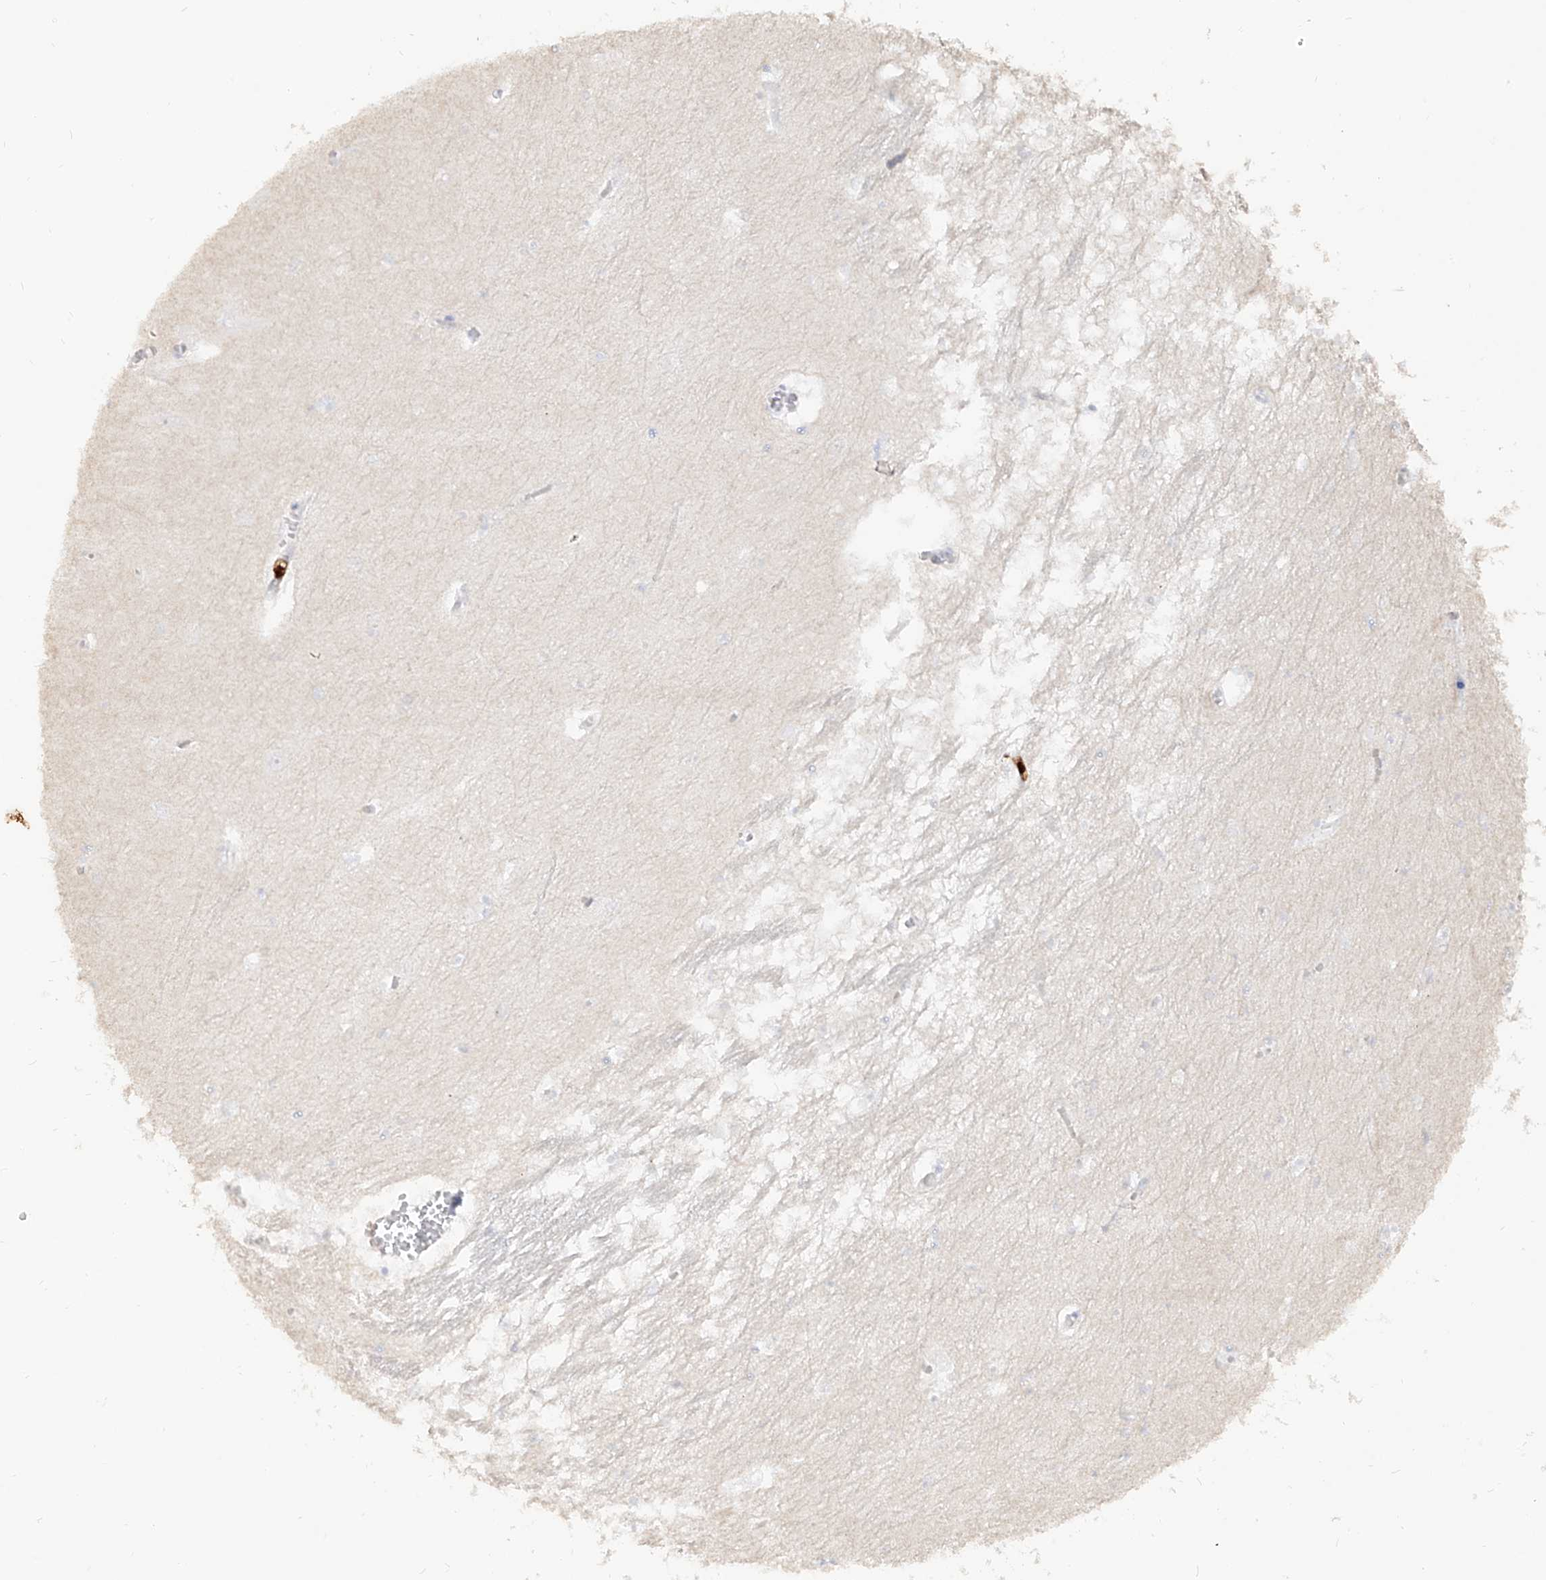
{"staining": {"intensity": "negative", "quantity": "none", "location": "none"}, "tissue": "hippocampus", "cell_type": "Glial cells", "image_type": "normal", "snomed": [{"axis": "morphology", "description": "Normal tissue, NOS"}, {"axis": "topography", "description": "Hippocampus"}], "caption": "High power microscopy image of an immunohistochemistry (IHC) micrograph of benign hippocampus, revealing no significant expression in glial cells.", "gene": "ZNF227", "patient": {"sex": "male", "age": 70}}